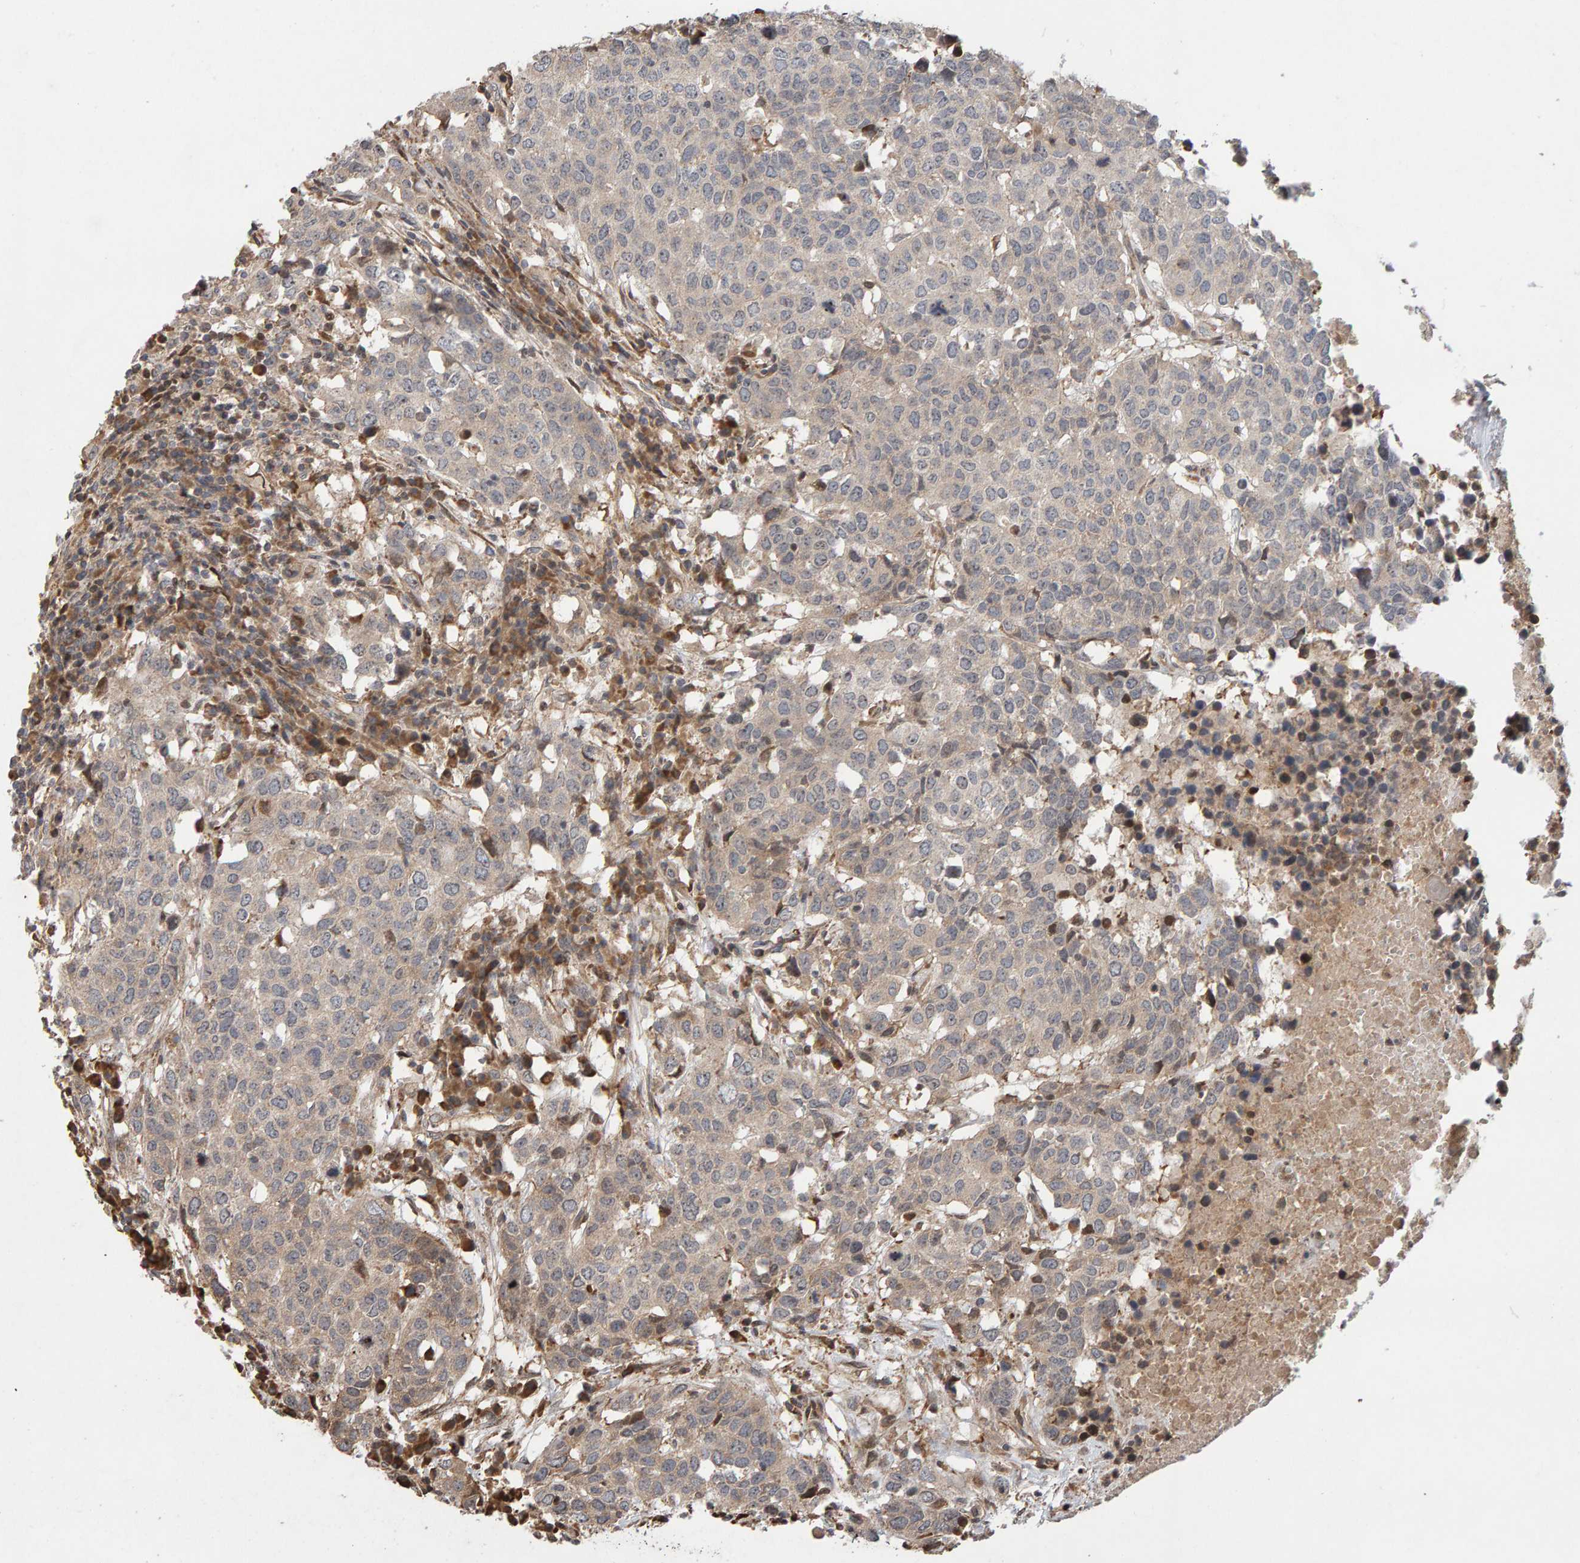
{"staining": {"intensity": "weak", "quantity": "<25%", "location": "cytoplasmic/membranous"}, "tissue": "head and neck cancer", "cell_type": "Tumor cells", "image_type": "cancer", "snomed": [{"axis": "morphology", "description": "Squamous cell carcinoma, NOS"}, {"axis": "topography", "description": "Head-Neck"}], "caption": "Head and neck cancer (squamous cell carcinoma) was stained to show a protein in brown. There is no significant positivity in tumor cells. (Immunohistochemistry (ihc), brightfield microscopy, high magnification).", "gene": "LZTS1", "patient": {"sex": "male", "age": 66}}